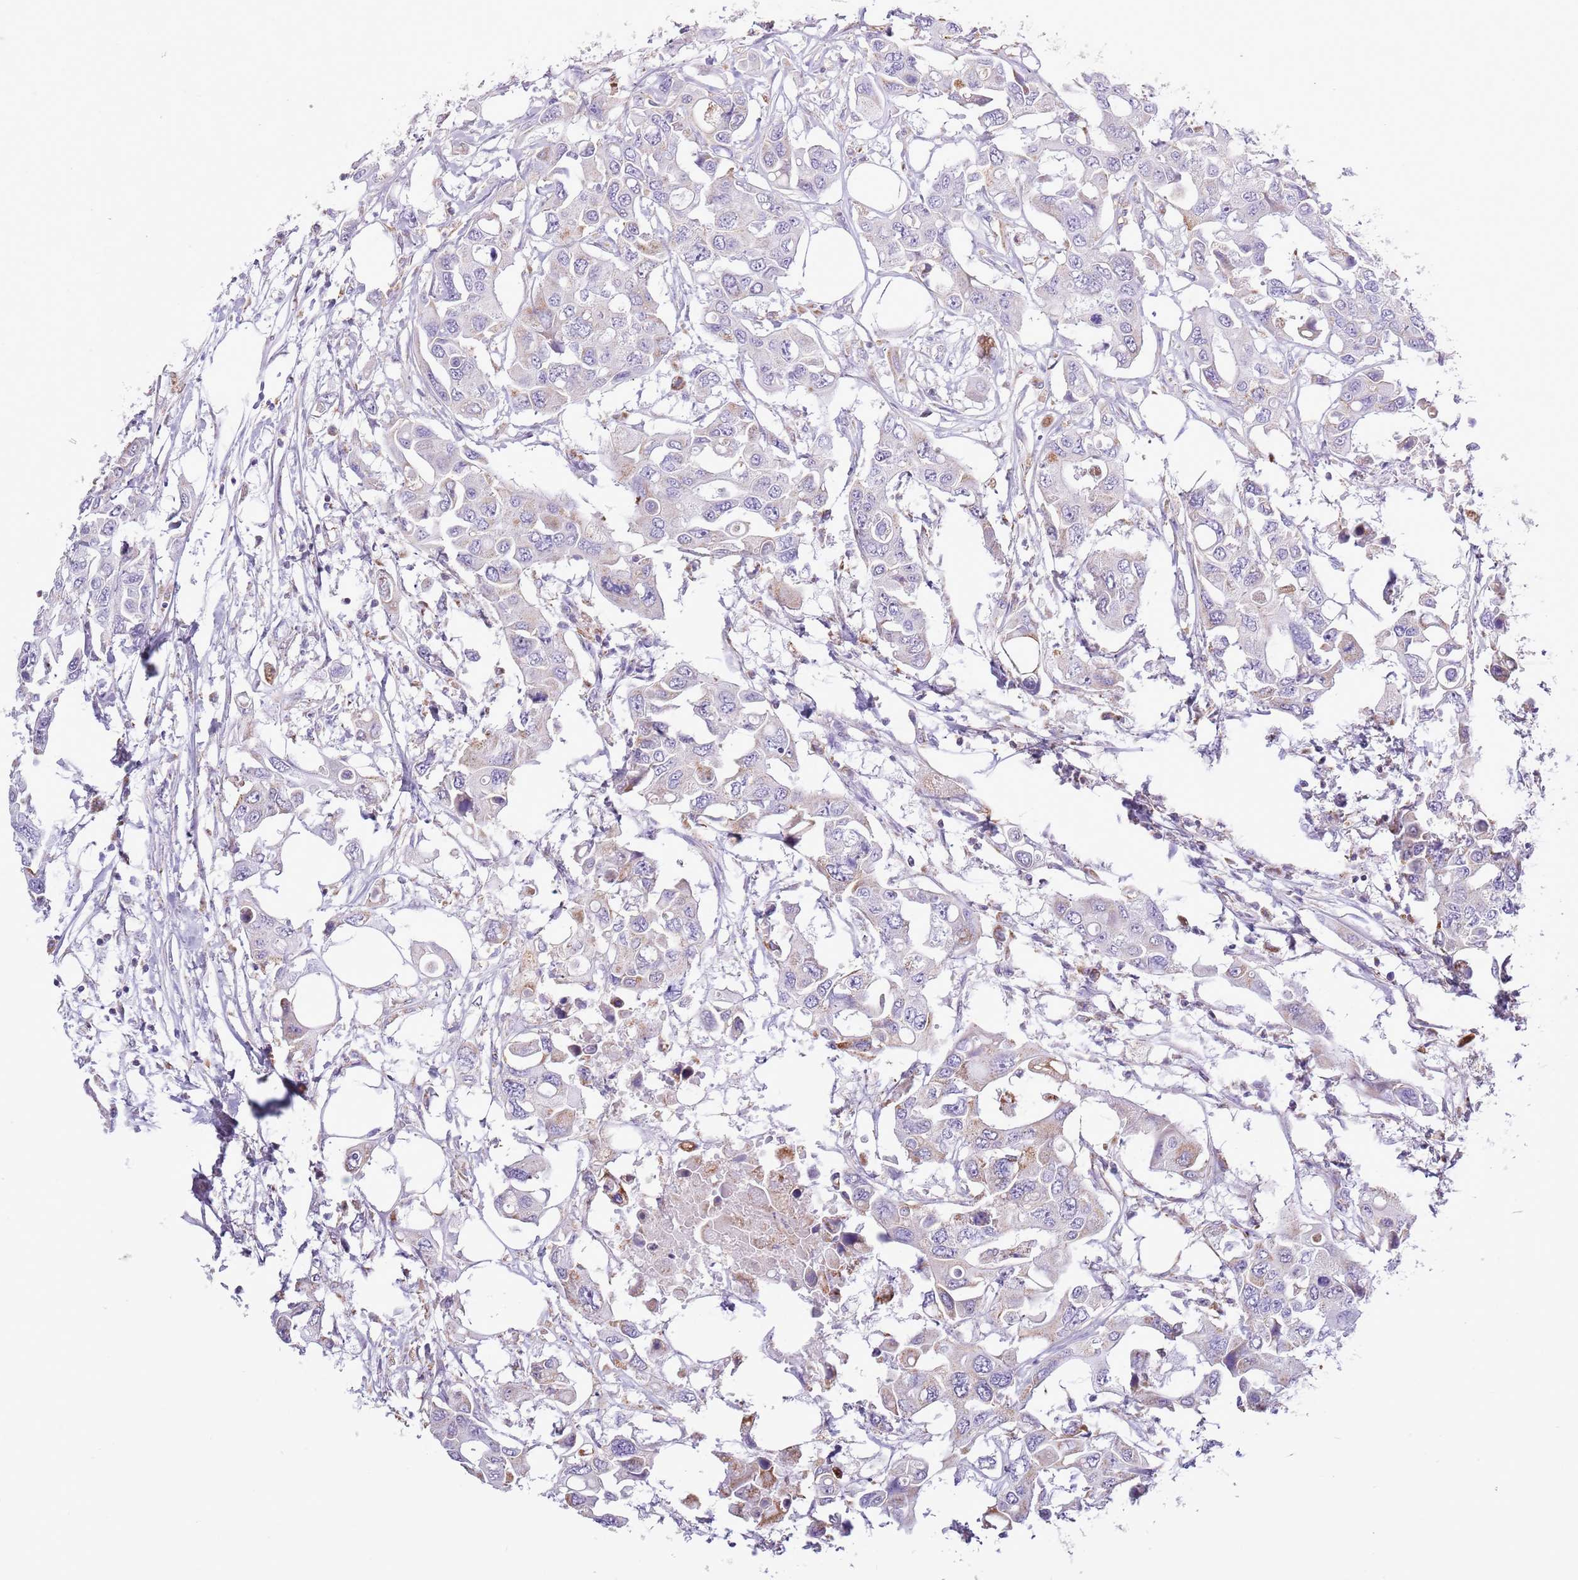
{"staining": {"intensity": "negative", "quantity": "none", "location": "none"}, "tissue": "colorectal cancer", "cell_type": "Tumor cells", "image_type": "cancer", "snomed": [{"axis": "morphology", "description": "Adenocarcinoma, NOS"}, {"axis": "topography", "description": "Colon"}], "caption": "This is an IHC micrograph of human colorectal cancer (adenocarcinoma). There is no positivity in tumor cells.", "gene": "SLC23A1", "patient": {"sex": "male", "age": 77}}